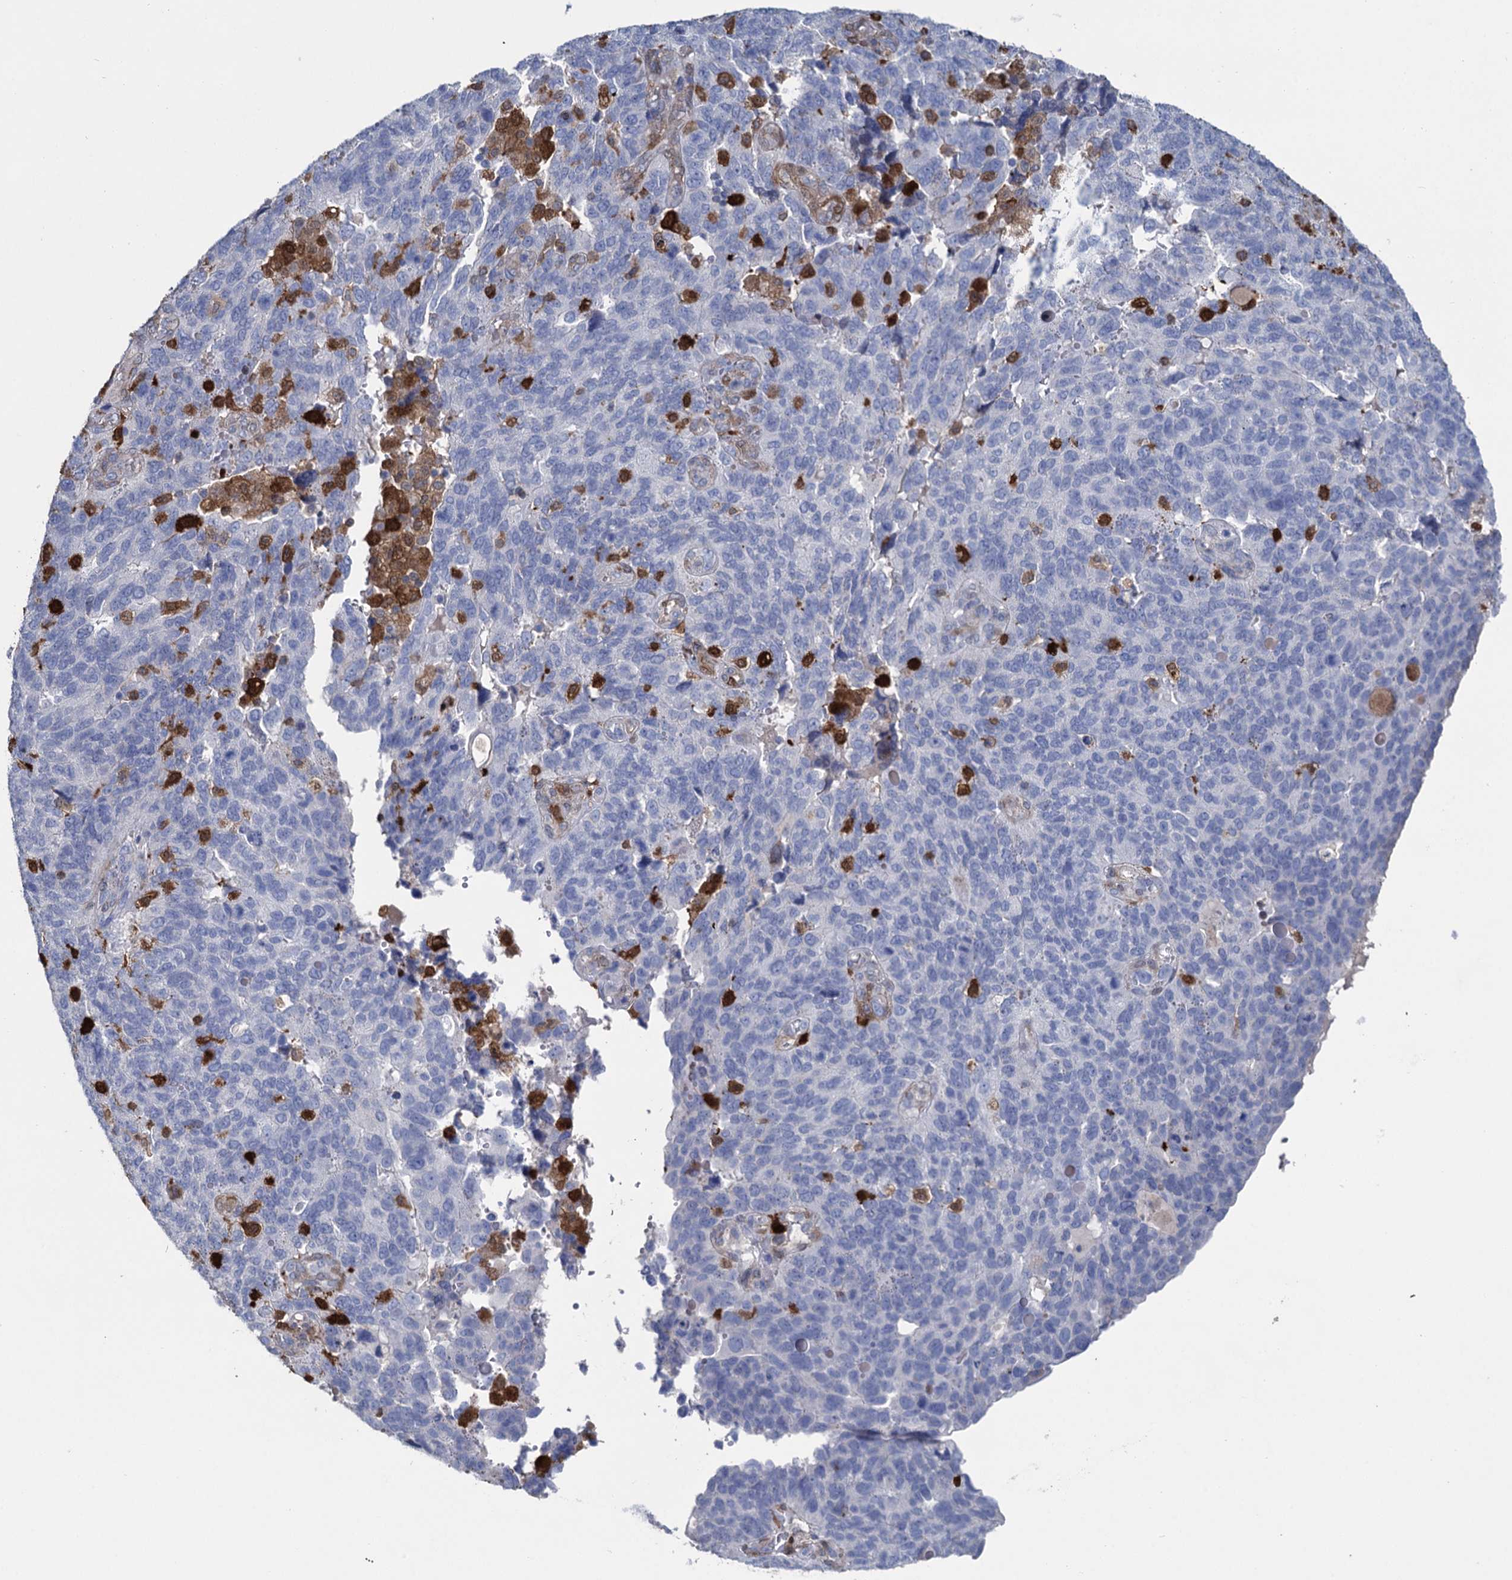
{"staining": {"intensity": "negative", "quantity": "none", "location": "none"}, "tissue": "endometrial cancer", "cell_type": "Tumor cells", "image_type": "cancer", "snomed": [{"axis": "morphology", "description": "Adenocarcinoma, NOS"}, {"axis": "topography", "description": "Endometrium"}], "caption": "There is no significant positivity in tumor cells of adenocarcinoma (endometrial).", "gene": "FABP5", "patient": {"sex": "female", "age": 66}}